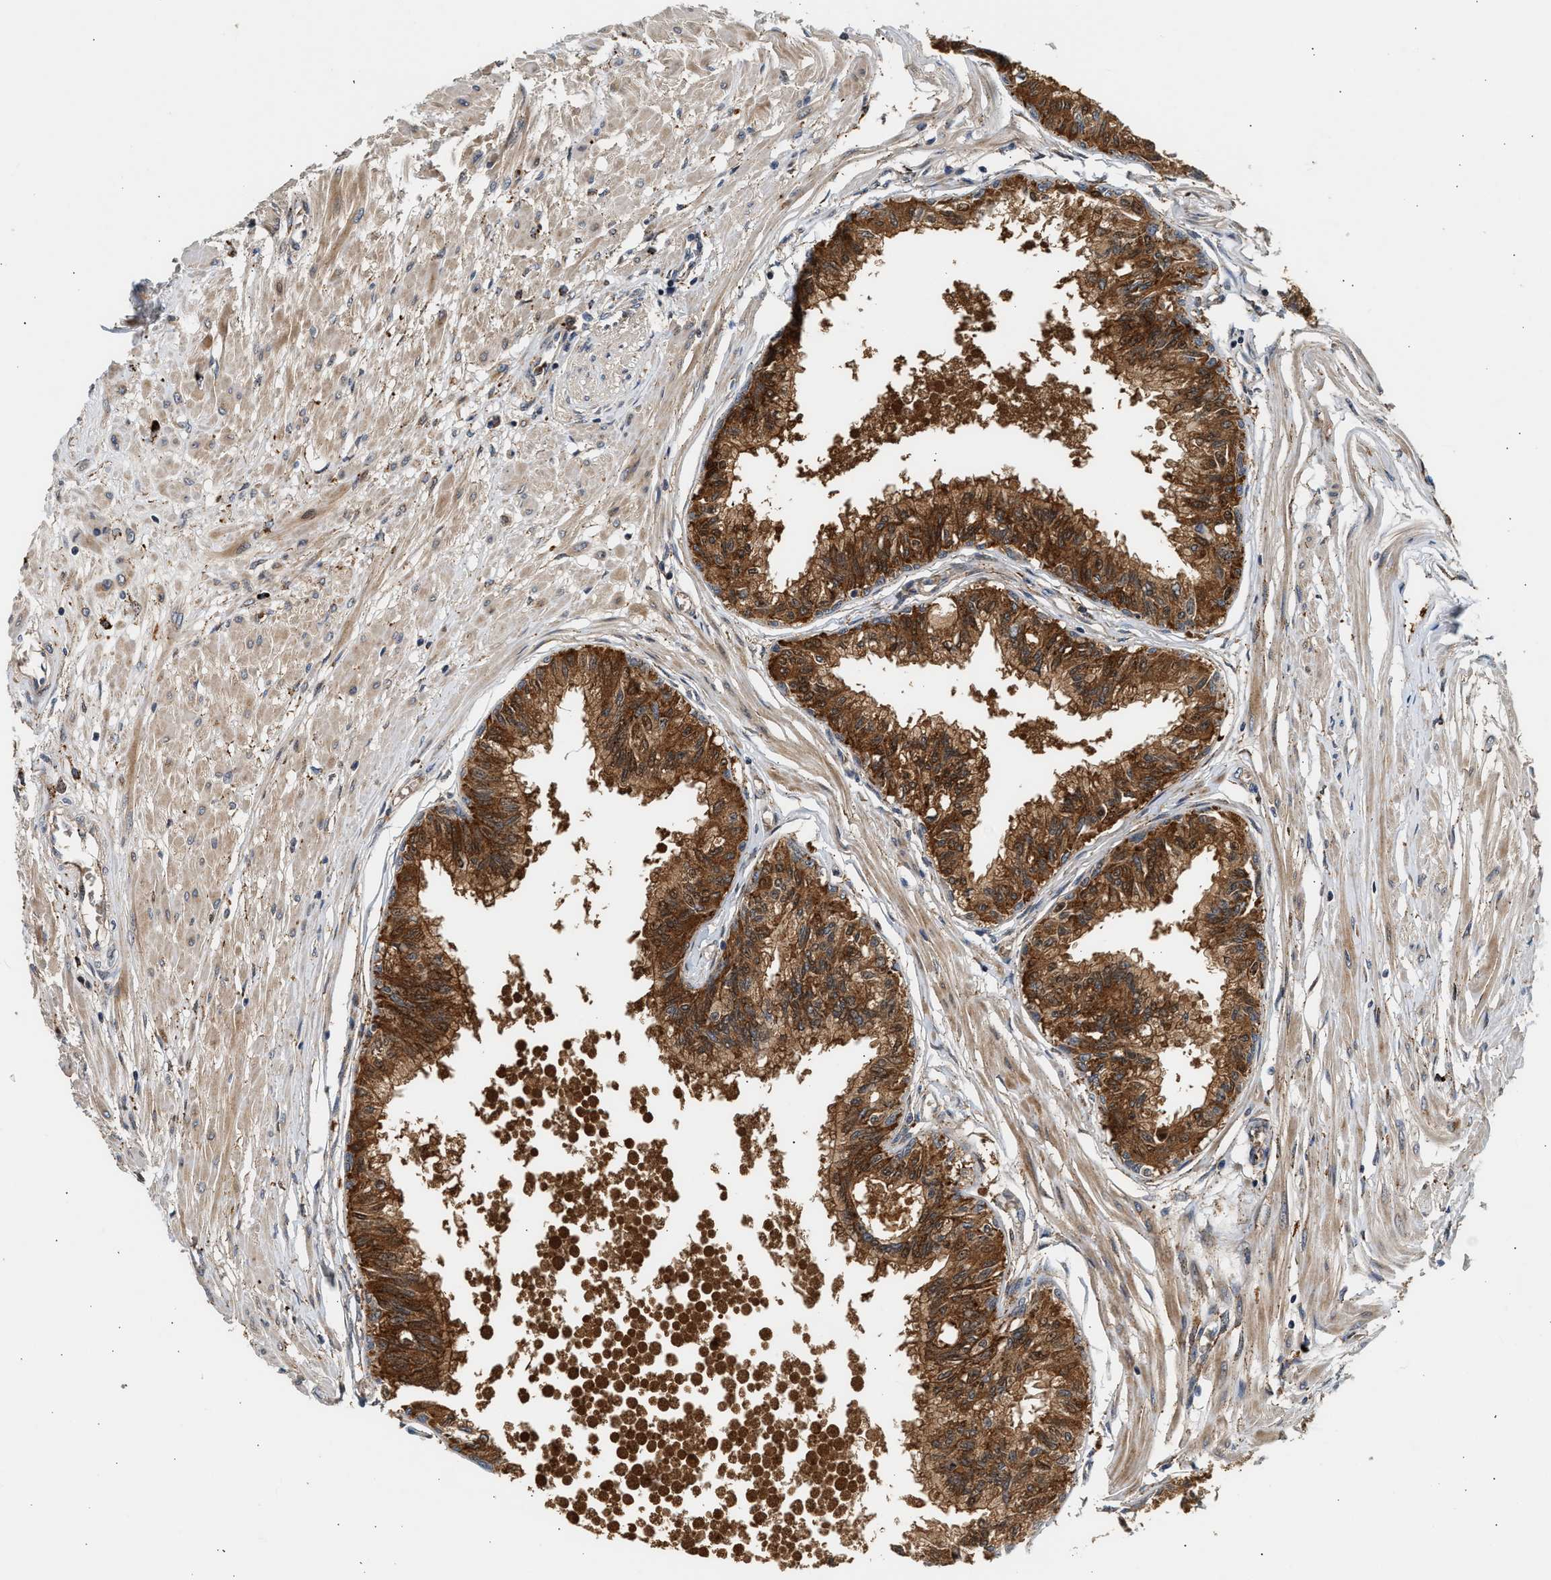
{"staining": {"intensity": "moderate", "quantity": ">75%", "location": "cytoplasmic/membranous,nuclear"}, "tissue": "prostate", "cell_type": "Glandular cells", "image_type": "normal", "snomed": [{"axis": "morphology", "description": "Normal tissue, NOS"}, {"axis": "topography", "description": "Prostate"}, {"axis": "topography", "description": "Seminal veicle"}], "caption": "A high-resolution image shows immunohistochemistry (IHC) staining of normal prostate, which exhibits moderate cytoplasmic/membranous,nuclear staining in about >75% of glandular cells. (IHC, brightfield microscopy, high magnification).", "gene": "PLD3", "patient": {"sex": "male", "age": 60}}